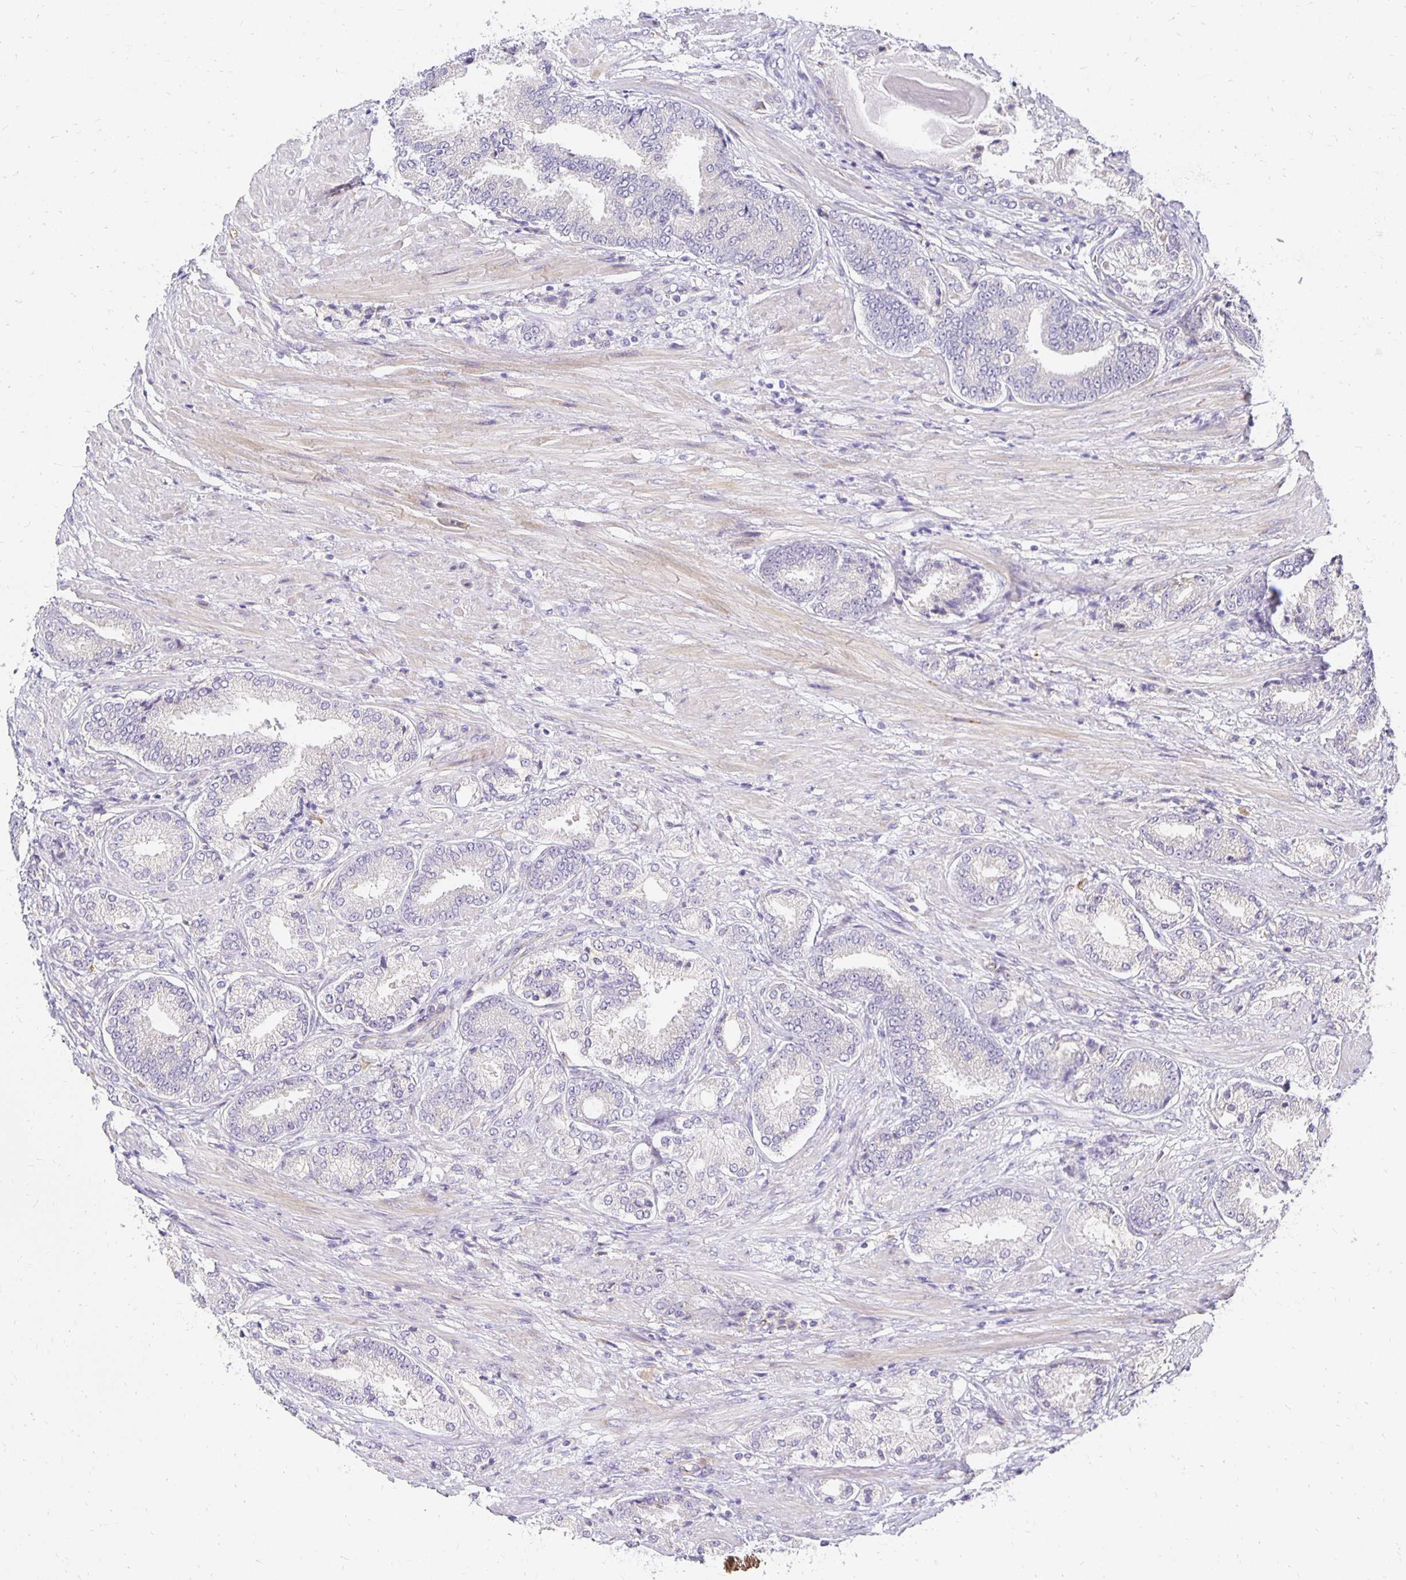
{"staining": {"intensity": "negative", "quantity": "none", "location": "none"}, "tissue": "prostate cancer", "cell_type": "Tumor cells", "image_type": "cancer", "snomed": [{"axis": "morphology", "description": "Adenocarcinoma, High grade"}, {"axis": "topography", "description": "Prostate and seminal vesicle, NOS"}], "caption": "Photomicrograph shows no protein expression in tumor cells of prostate high-grade adenocarcinoma tissue.", "gene": "PLOD1", "patient": {"sex": "male", "age": 61}}